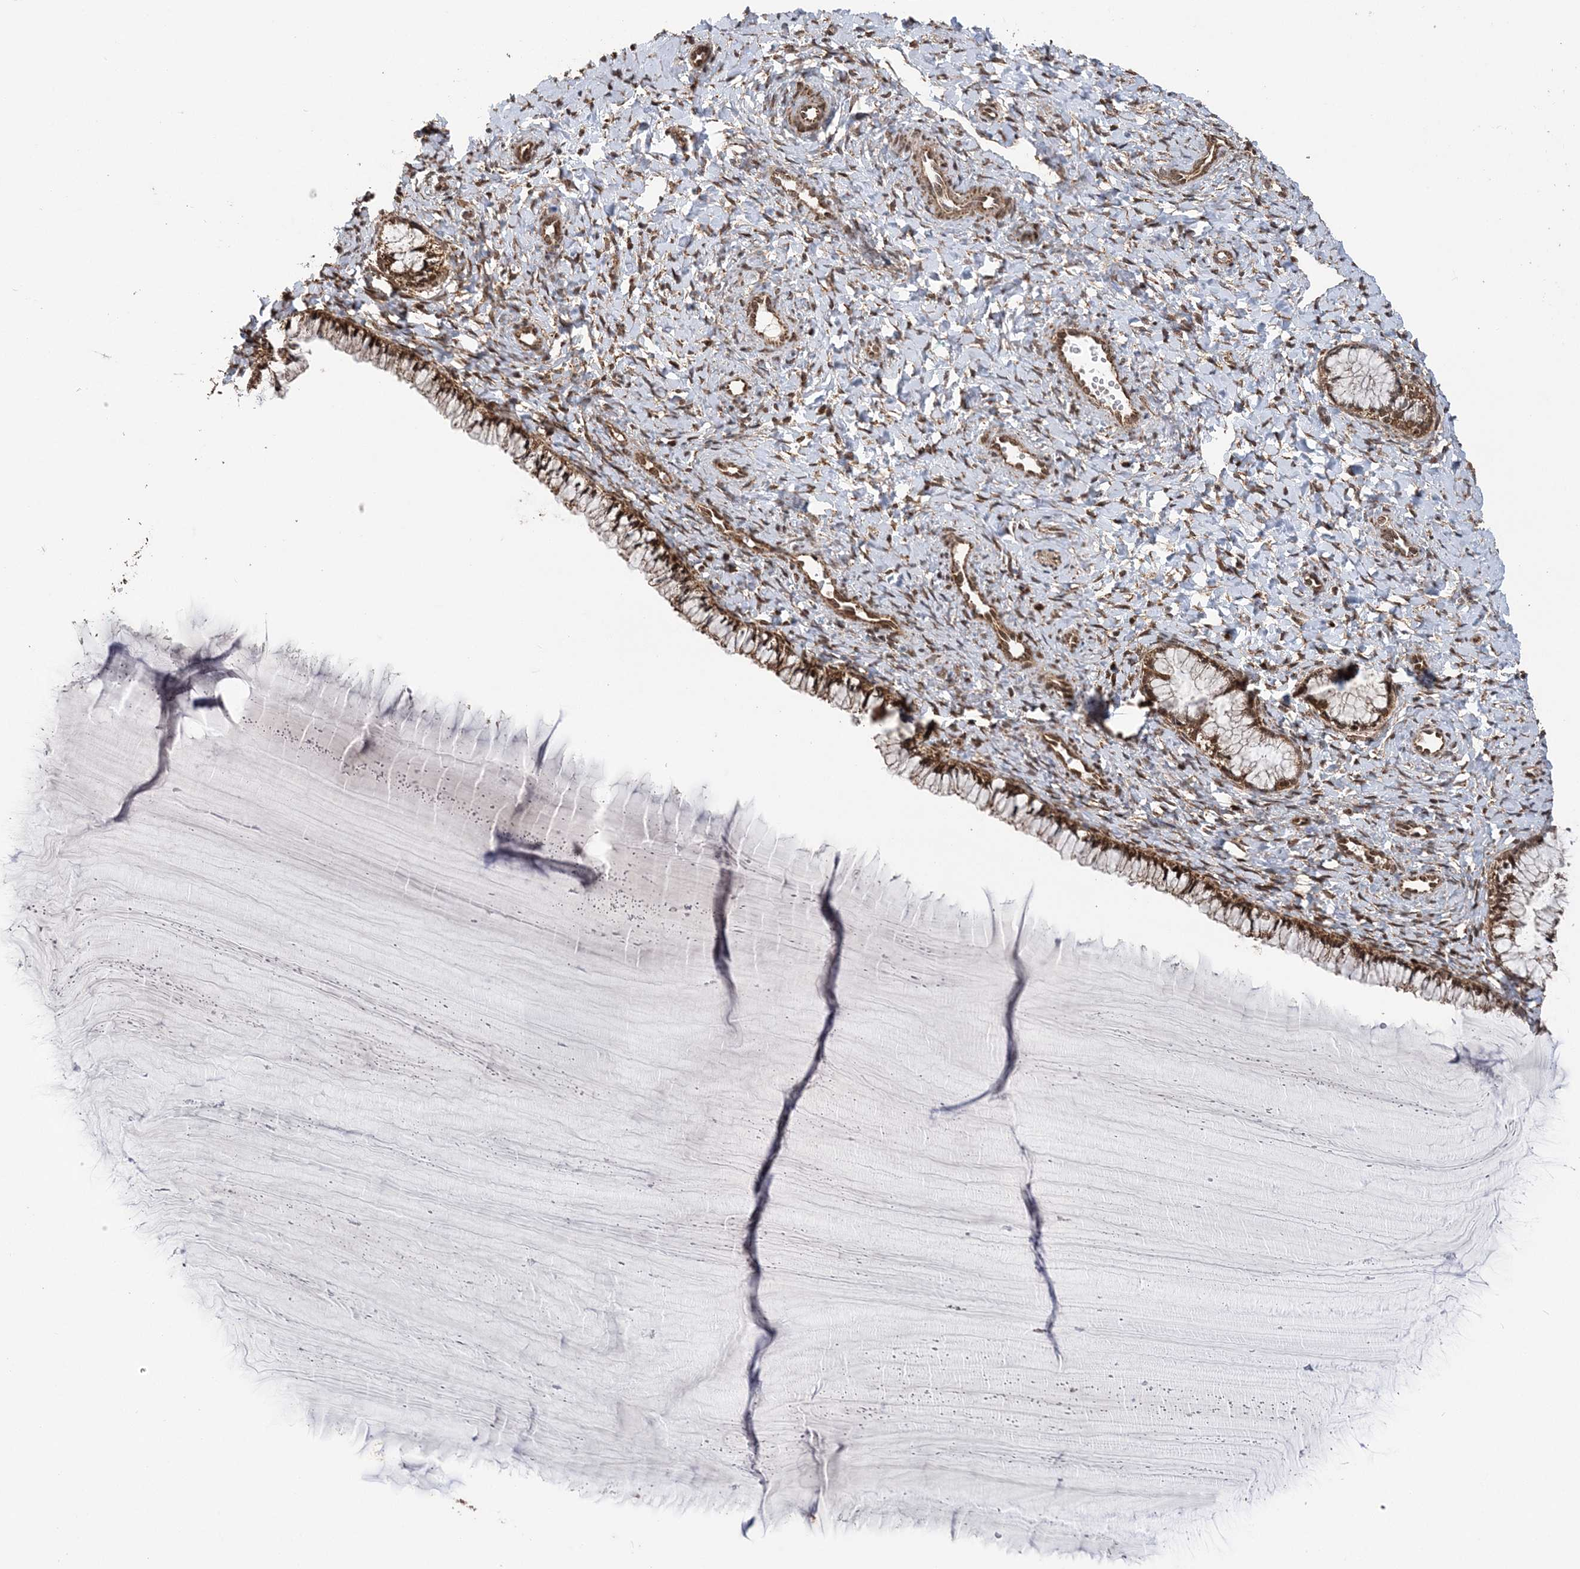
{"staining": {"intensity": "moderate", "quantity": ">75%", "location": "cytoplasmic/membranous"}, "tissue": "cervix", "cell_type": "Glandular cells", "image_type": "normal", "snomed": [{"axis": "morphology", "description": "Normal tissue, NOS"}, {"axis": "morphology", "description": "Adenocarcinoma, NOS"}, {"axis": "topography", "description": "Cervix"}], "caption": "Unremarkable cervix demonstrates moderate cytoplasmic/membranous expression in approximately >75% of glandular cells (DAB (3,3'-diaminobenzidine) IHC with brightfield microscopy, high magnification)..", "gene": "PCBP1", "patient": {"sex": "female", "age": 29}}